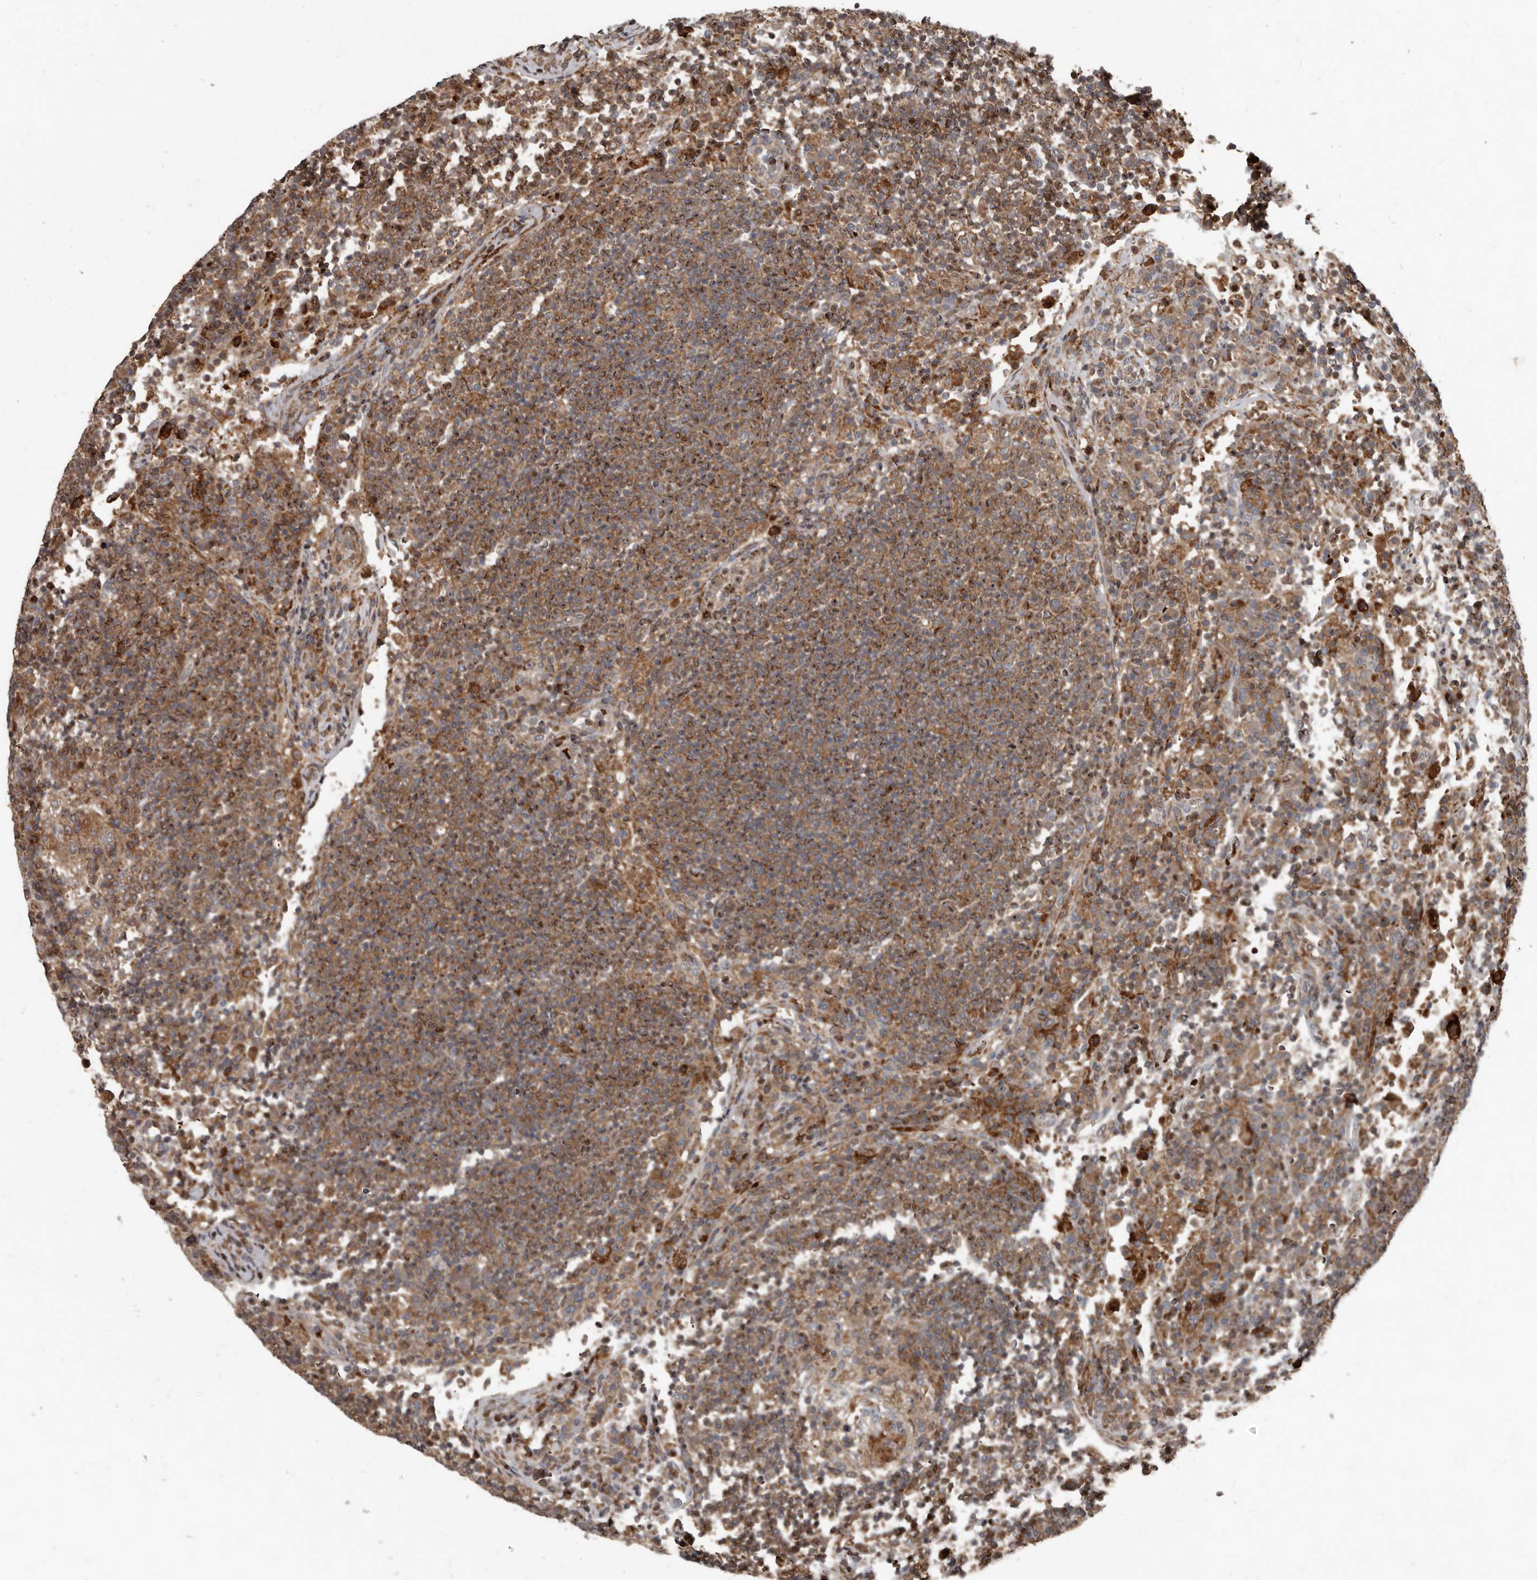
{"staining": {"intensity": "strong", "quantity": ">75%", "location": "cytoplasmic/membranous"}, "tissue": "lymph node", "cell_type": "Germinal center cells", "image_type": "normal", "snomed": [{"axis": "morphology", "description": "Normal tissue, NOS"}, {"axis": "topography", "description": "Lymph node"}], "caption": "A brown stain shows strong cytoplasmic/membranous expression of a protein in germinal center cells of unremarkable human lymph node. The protein of interest is stained brown, and the nuclei are stained in blue (DAB IHC with brightfield microscopy, high magnification).", "gene": "FBXO31", "patient": {"sex": "female", "age": 53}}